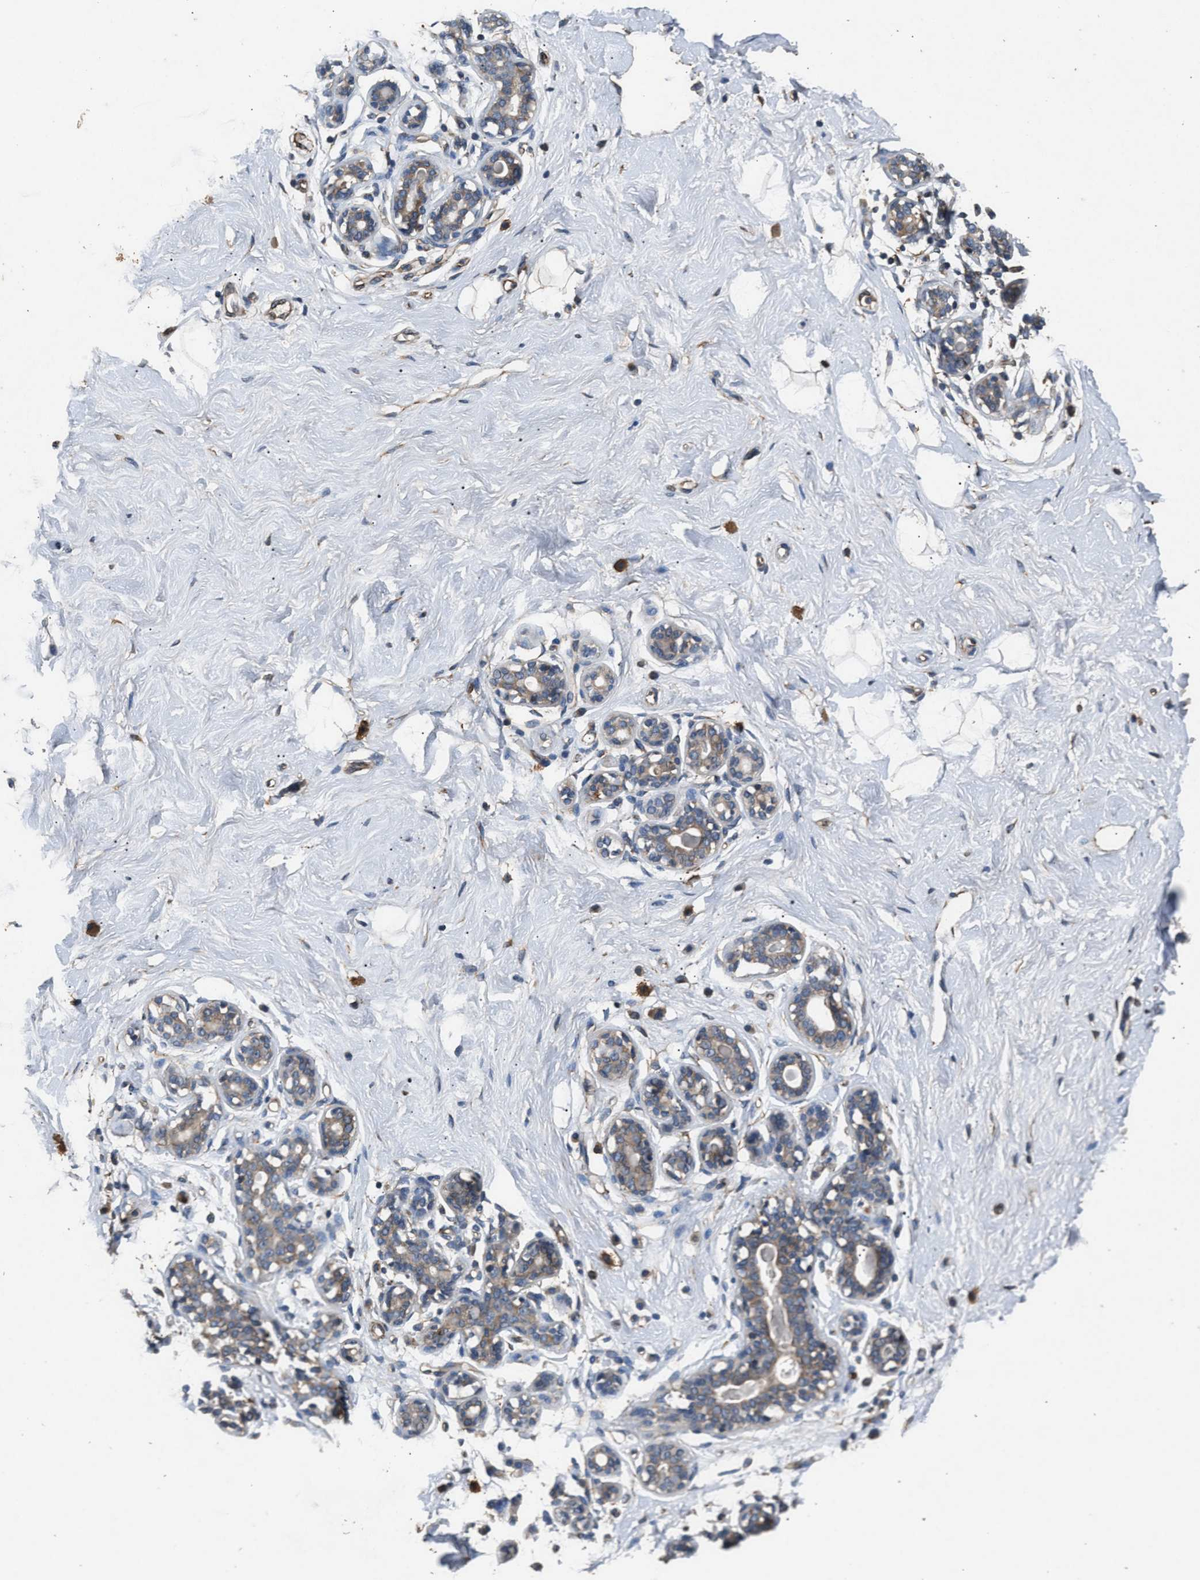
{"staining": {"intensity": "negative", "quantity": "none", "location": "none"}, "tissue": "breast", "cell_type": "Adipocytes", "image_type": "normal", "snomed": [{"axis": "morphology", "description": "Normal tissue, NOS"}, {"axis": "topography", "description": "Breast"}], "caption": "This is an immunohistochemistry (IHC) micrograph of unremarkable breast. There is no staining in adipocytes.", "gene": "PPID", "patient": {"sex": "female", "age": 23}}